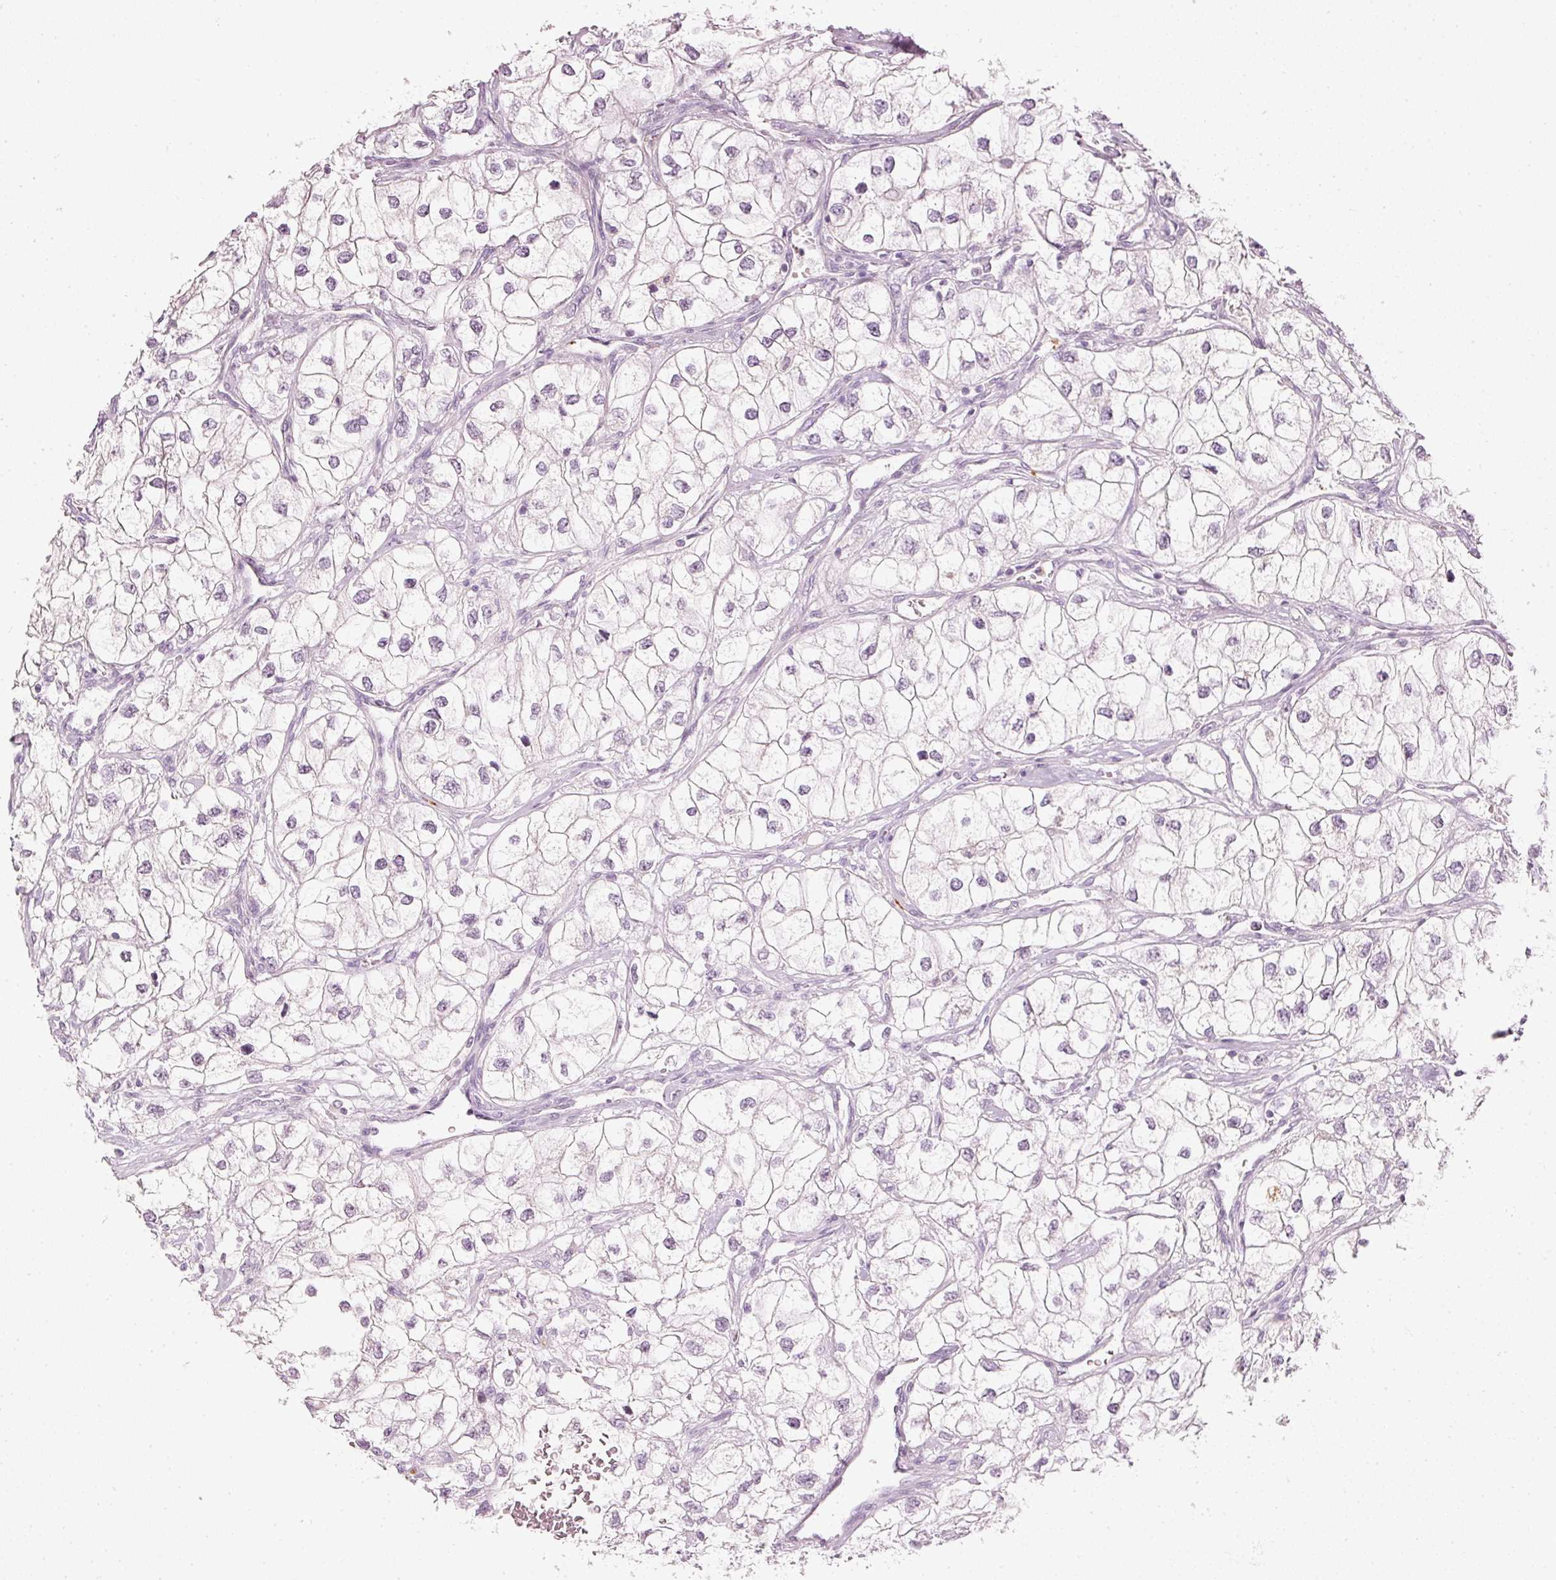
{"staining": {"intensity": "negative", "quantity": "none", "location": "none"}, "tissue": "renal cancer", "cell_type": "Tumor cells", "image_type": "cancer", "snomed": [{"axis": "morphology", "description": "Adenocarcinoma, NOS"}, {"axis": "topography", "description": "Kidney"}], "caption": "Tumor cells are negative for brown protein staining in renal adenocarcinoma.", "gene": "LECT2", "patient": {"sex": "male", "age": 59}}